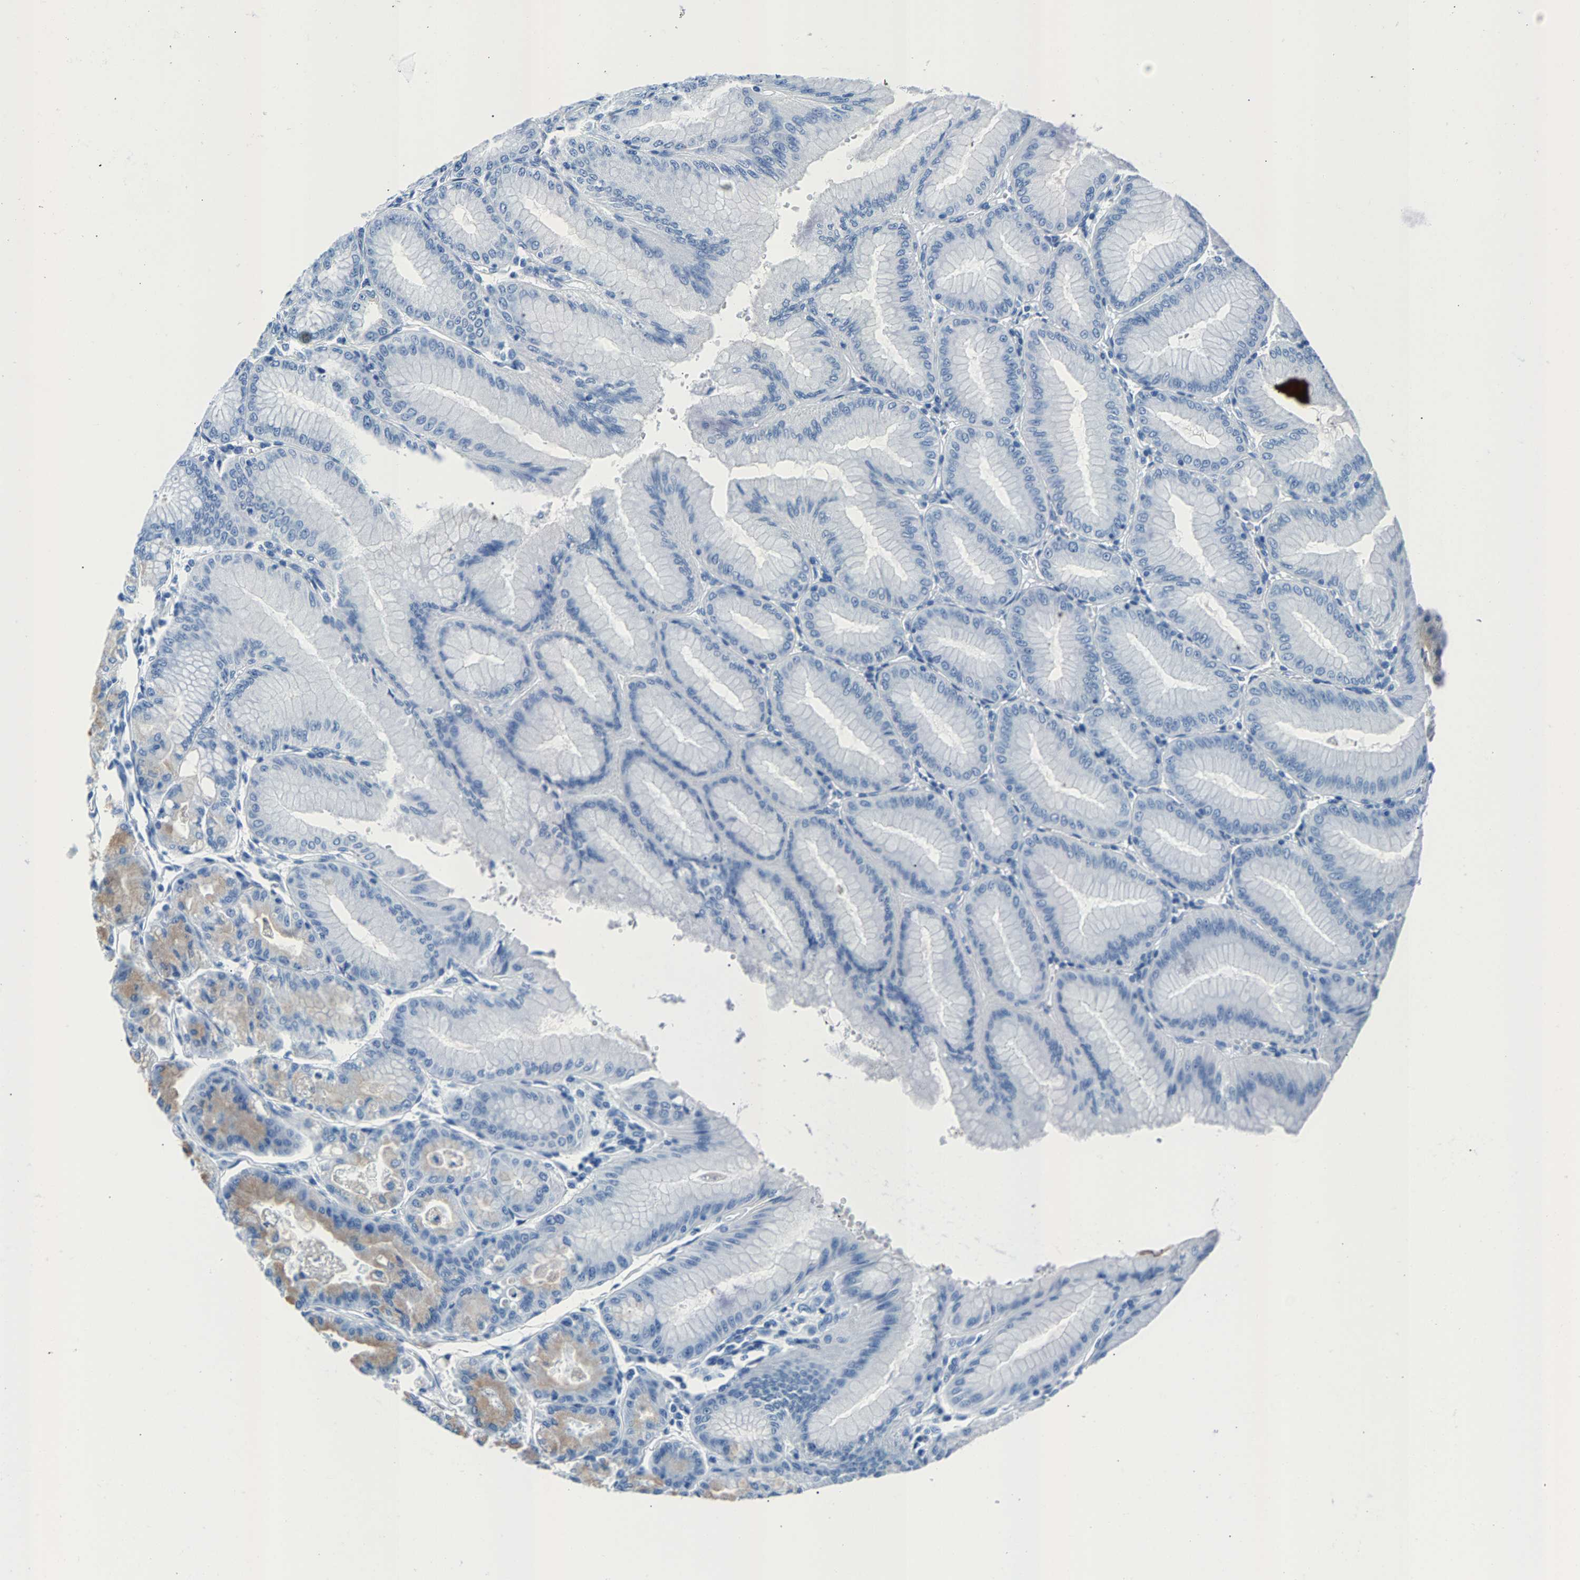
{"staining": {"intensity": "weak", "quantity": "<25%", "location": "cytoplasmic/membranous"}, "tissue": "stomach", "cell_type": "Glandular cells", "image_type": "normal", "snomed": [{"axis": "morphology", "description": "Normal tissue, NOS"}, {"axis": "topography", "description": "Stomach, lower"}], "caption": "Stomach stained for a protein using immunohistochemistry (IHC) exhibits no staining glandular cells.", "gene": "CPS1", "patient": {"sex": "male", "age": 71}}